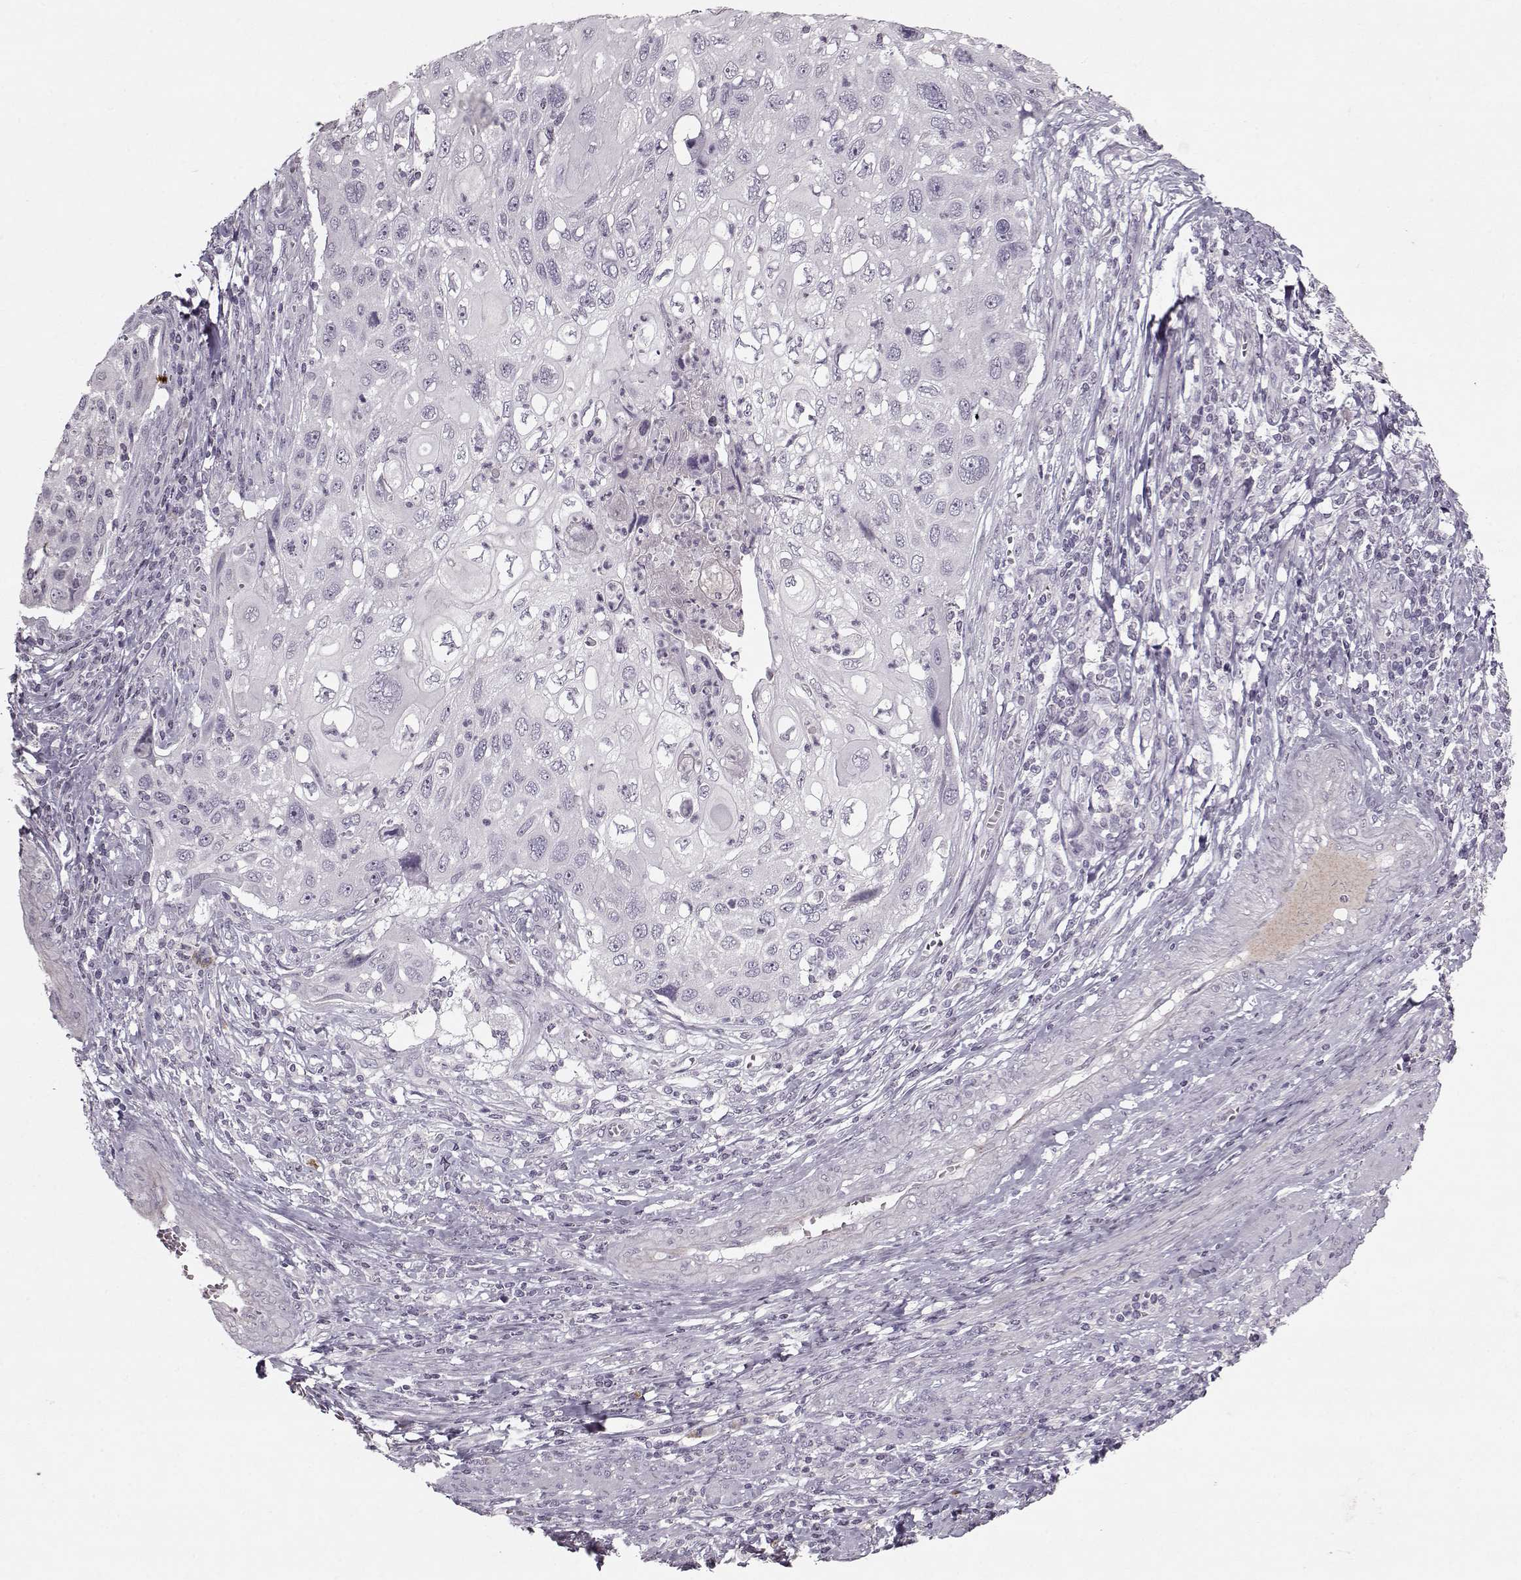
{"staining": {"intensity": "negative", "quantity": "none", "location": "none"}, "tissue": "cervical cancer", "cell_type": "Tumor cells", "image_type": "cancer", "snomed": [{"axis": "morphology", "description": "Squamous cell carcinoma, NOS"}, {"axis": "topography", "description": "Cervix"}], "caption": "An image of human cervical cancer is negative for staining in tumor cells.", "gene": "KRT9", "patient": {"sex": "female", "age": 70}}